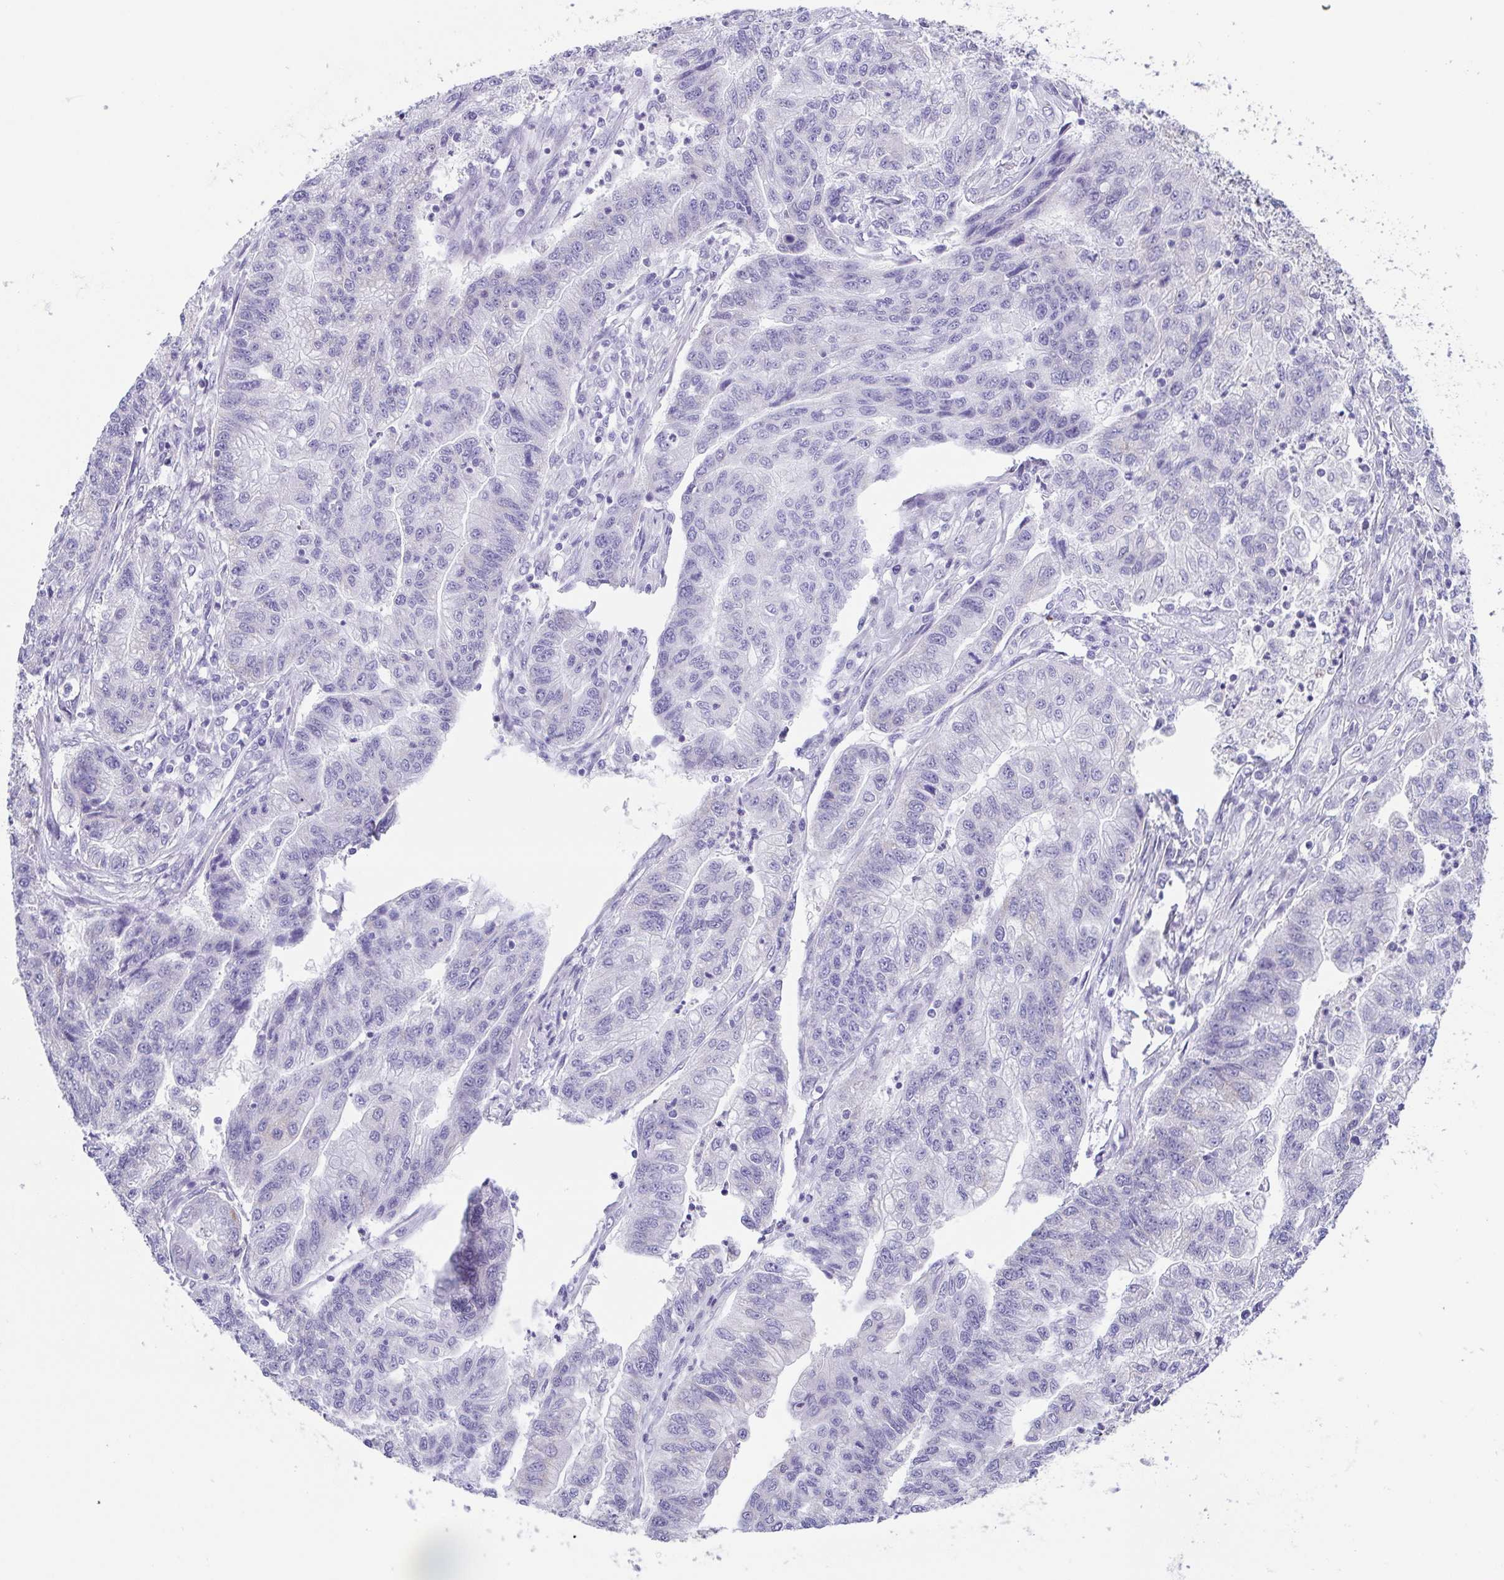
{"staining": {"intensity": "negative", "quantity": "none", "location": "none"}, "tissue": "stomach cancer", "cell_type": "Tumor cells", "image_type": "cancer", "snomed": [{"axis": "morphology", "description": "Adenocarcinoma, NOS"}, {"axis": "topography", "description": "Stomach"}], "caption": "Protein analysis of adenocarcinoma (stomach) demonstrates no significant staining in tumor cells.", "gene": "TEX19", "patient": {"sex": "male", "age": 83}}